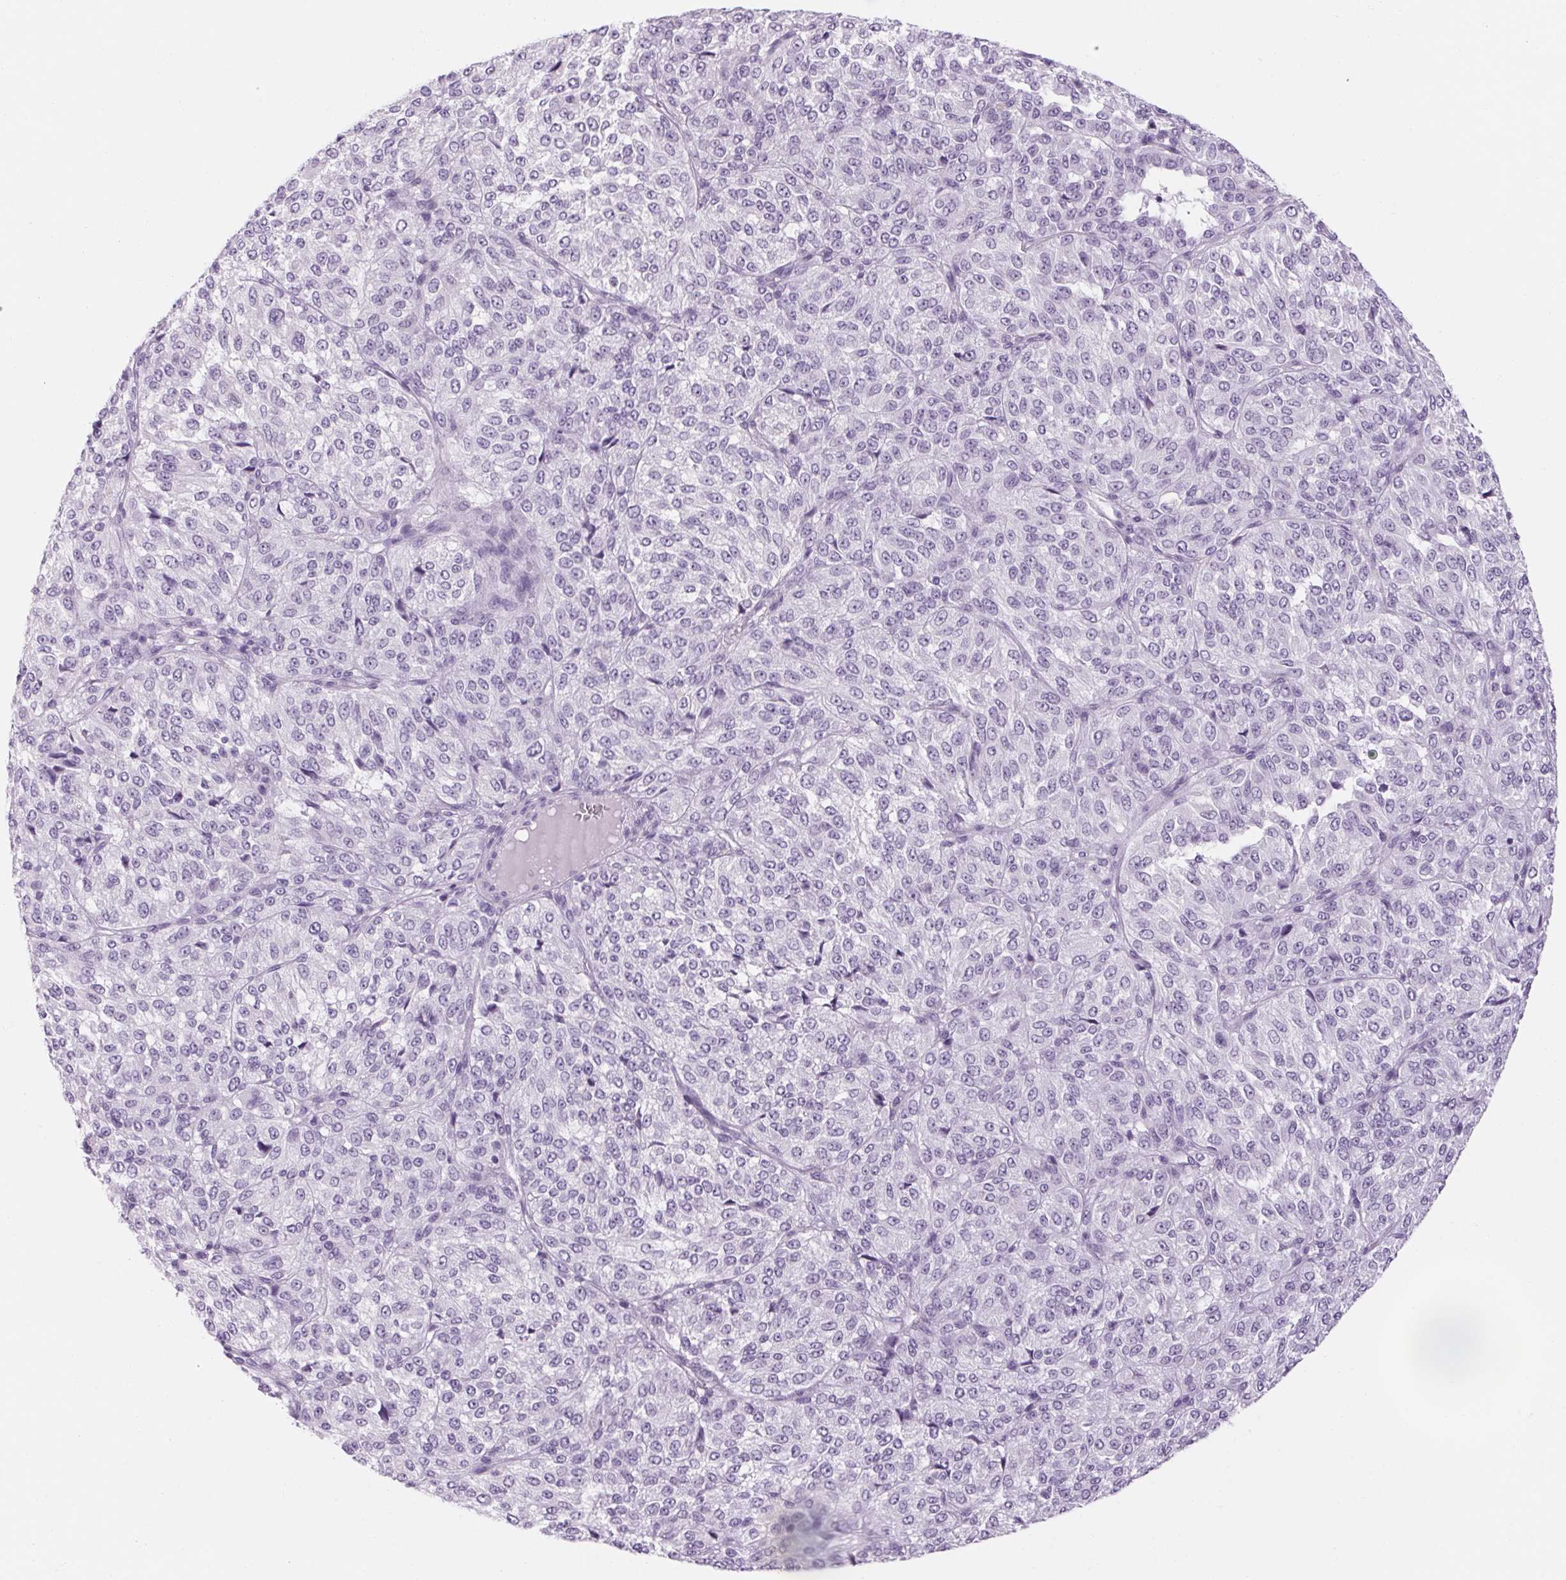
{"staining": {"intensity": "negative", "quantity": "none", "location": "none"}, "tissue": "melanoma", "cell_type": "Tumor cells", "image_type": "cancer", "snomed": [{"axis": "morphology", "description": "Malignant melanoma, Metastatic site"}, {"axis": "topography", "description": "Brain"}], "caption": "Immunohistochemical staining of melanoma demonstrates no significant expression in tumor cells. (Brightfield microscopy of DAB (3,3'-diaminobenzidine) immunohistochemistry at high magnification).", "gene": "RPTN", "patient": {"sex": "female", "age": 56}}